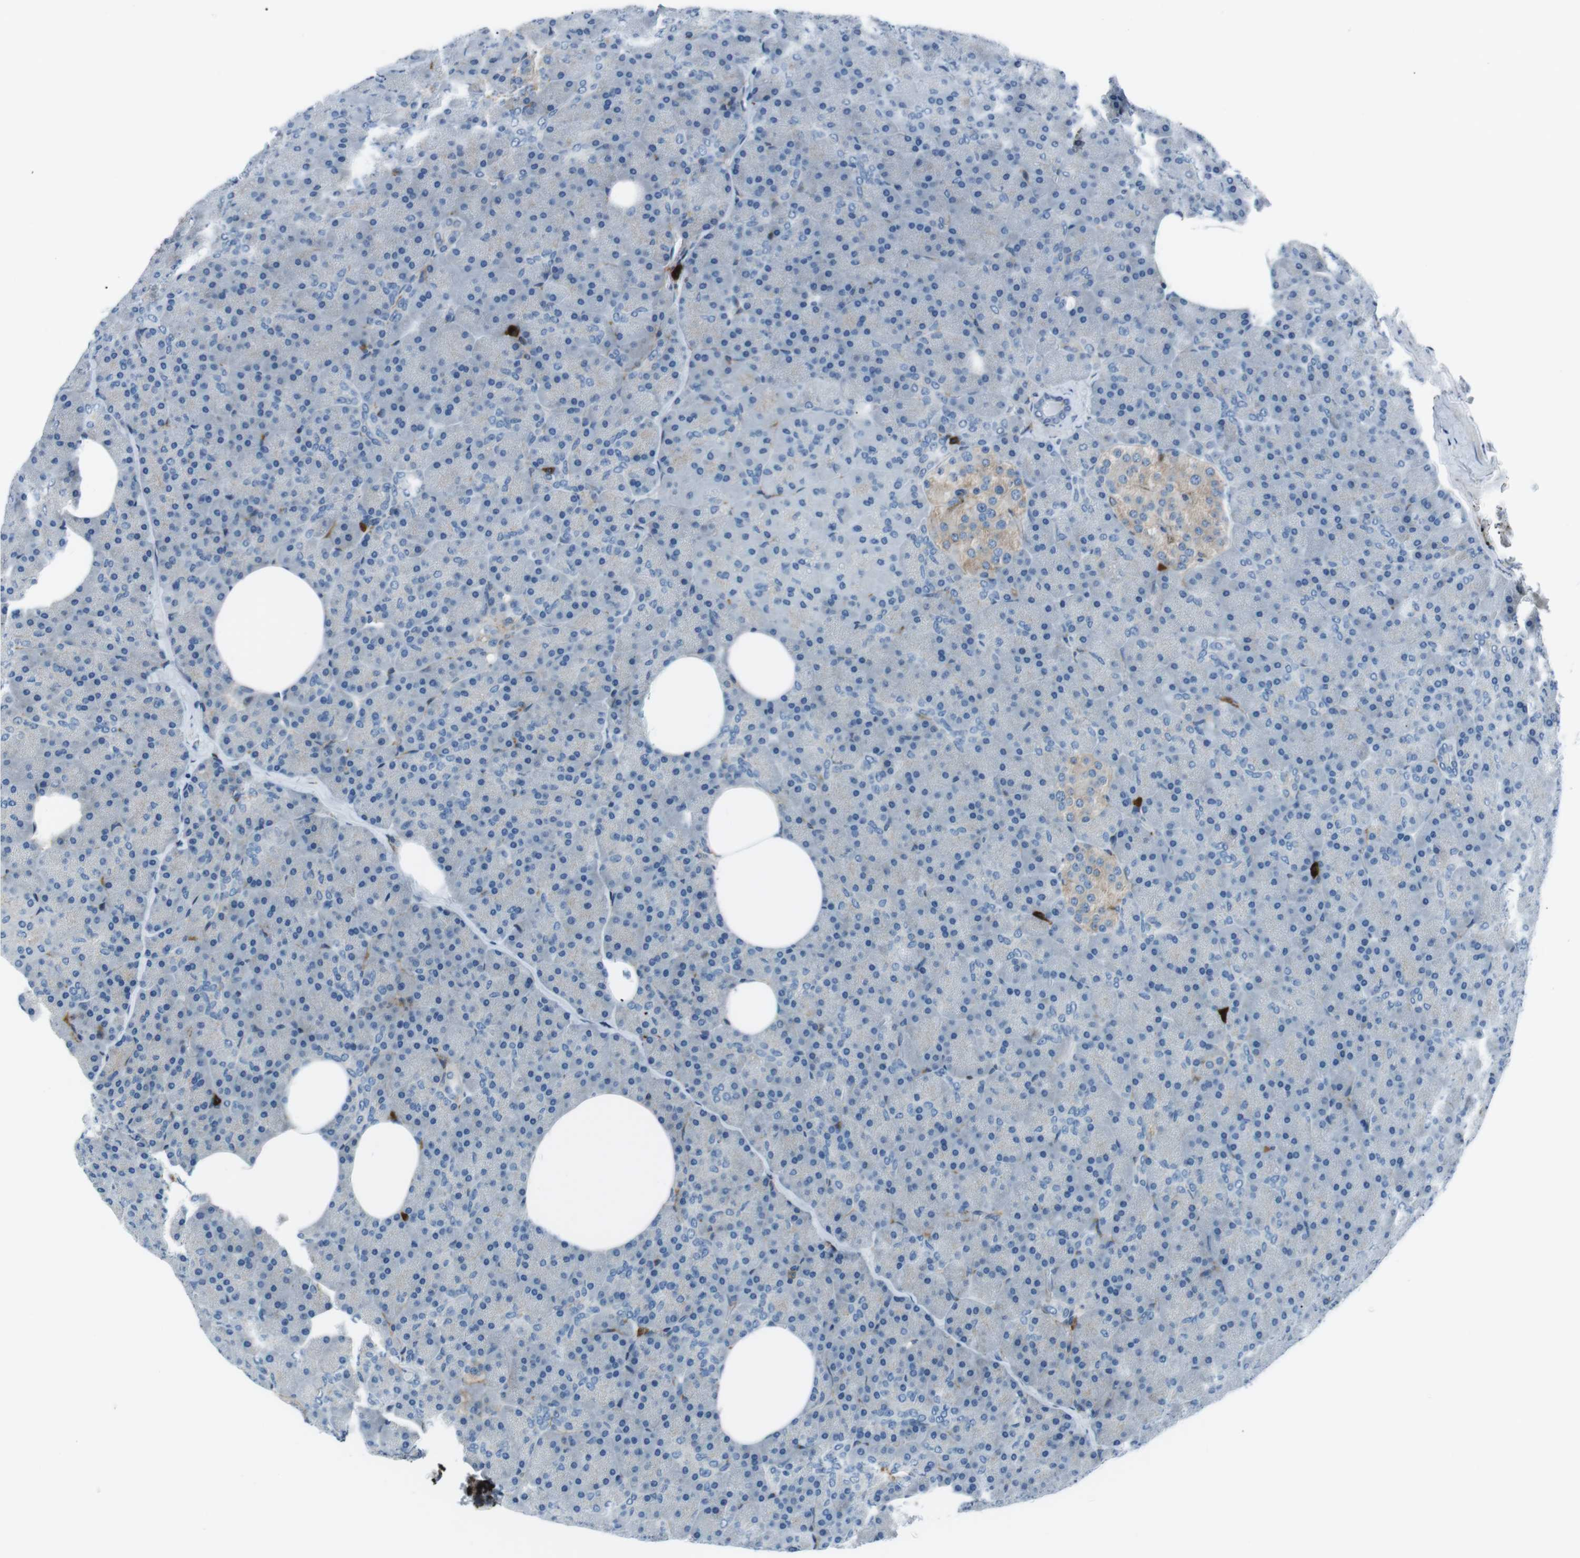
{"staining": {"intensity": "weak", "quantity": "<25%", "location": "cytoplasmic/membranous"}, "tissue": "pancreas", "cell_type": "Exocrine glandular cells", "image_type": "normal", "snomed": [{"axis": "morphology", "description": "Normal tissue, NOS"}, {"axis": "topography", "description": "Pancreas"}], "caption": "DAB (3,3'-diaminobenzidine) immunohistochemical staining of normal human pancreas exhibits no significant expression in exocrine glandular cells. The staining is performed using DAB (3,3'-diaminobenzidine) brown chromogen with nuclei counter-stained in using hematoxylin.", "gene": "CSF2RA", "patient": {"sex": "female", "age": 35}}